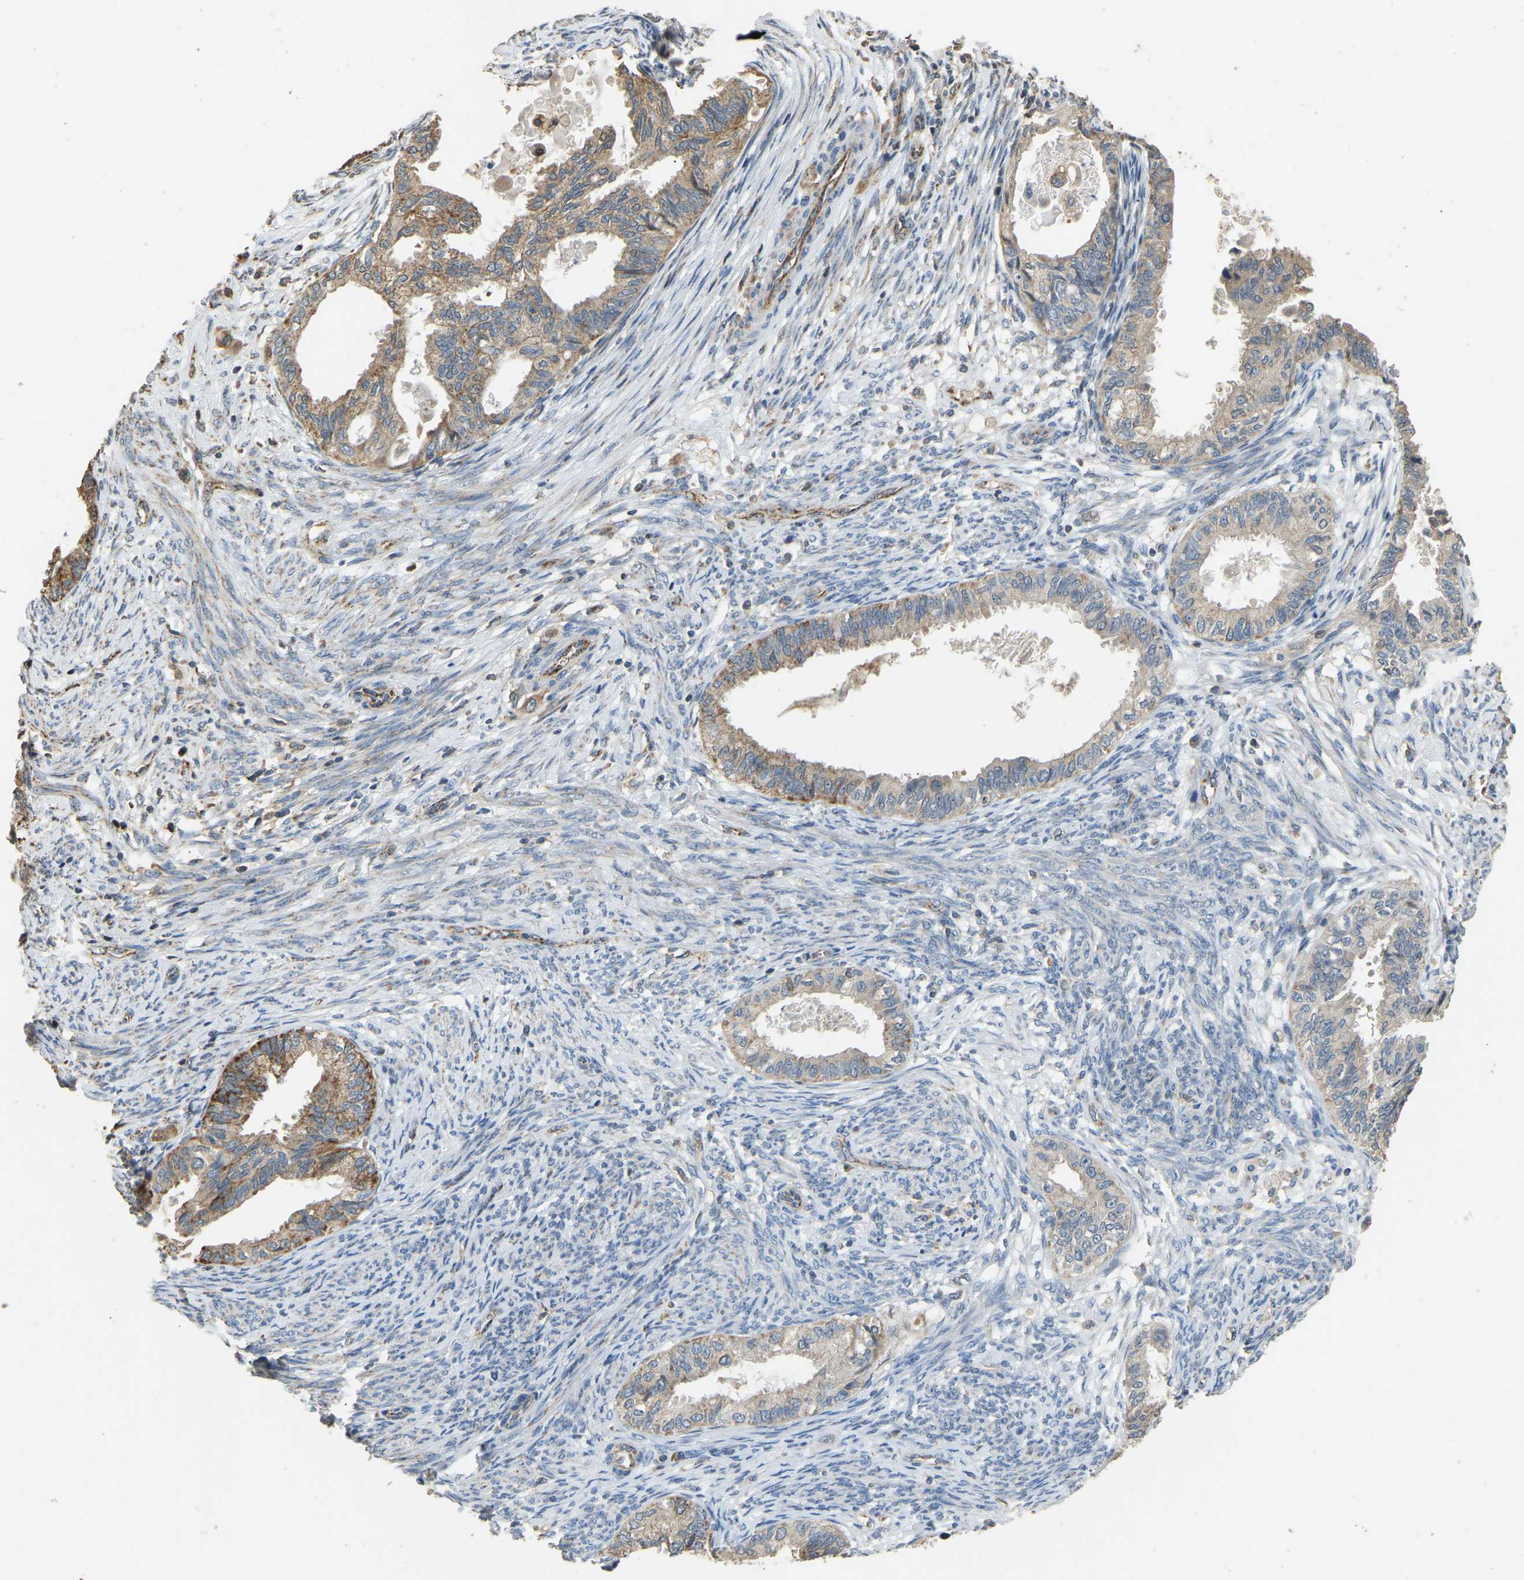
{"staining": {"intensity": "moderate", "quantity": "25%-75%", "location": "cytoplasmic/membranous"}, "tissue": "cervical cancer", "cell_type": "Tumor cells", "image_type": "cancer", "snomed": [{"axis": "morphology", "description": "Normal tissue, NOS"}, {"axis": "morphology", "description": "Adenocarcinoma, NOS"}, {"axis": "topography", "description": "Cervix"}, {"axis": "topography", "description": "Endometrium"}], "caption": "Immunohistochemistry staining of cervical cancer (adenocarcinoma), which displays medium levels of moderate cytoplasmic/membranous expression in about 25%-75% of tumor cells indicating moderate cytoplasmic/membranous protein staining. The staining was performed using DAB (3,3'-diaminobenzidine) (brown) for protein detection and nuclei were counterstained in hematoxylin (blue).", "gene": "TUFM", "patient": {"sex": "female", "age": 86}}